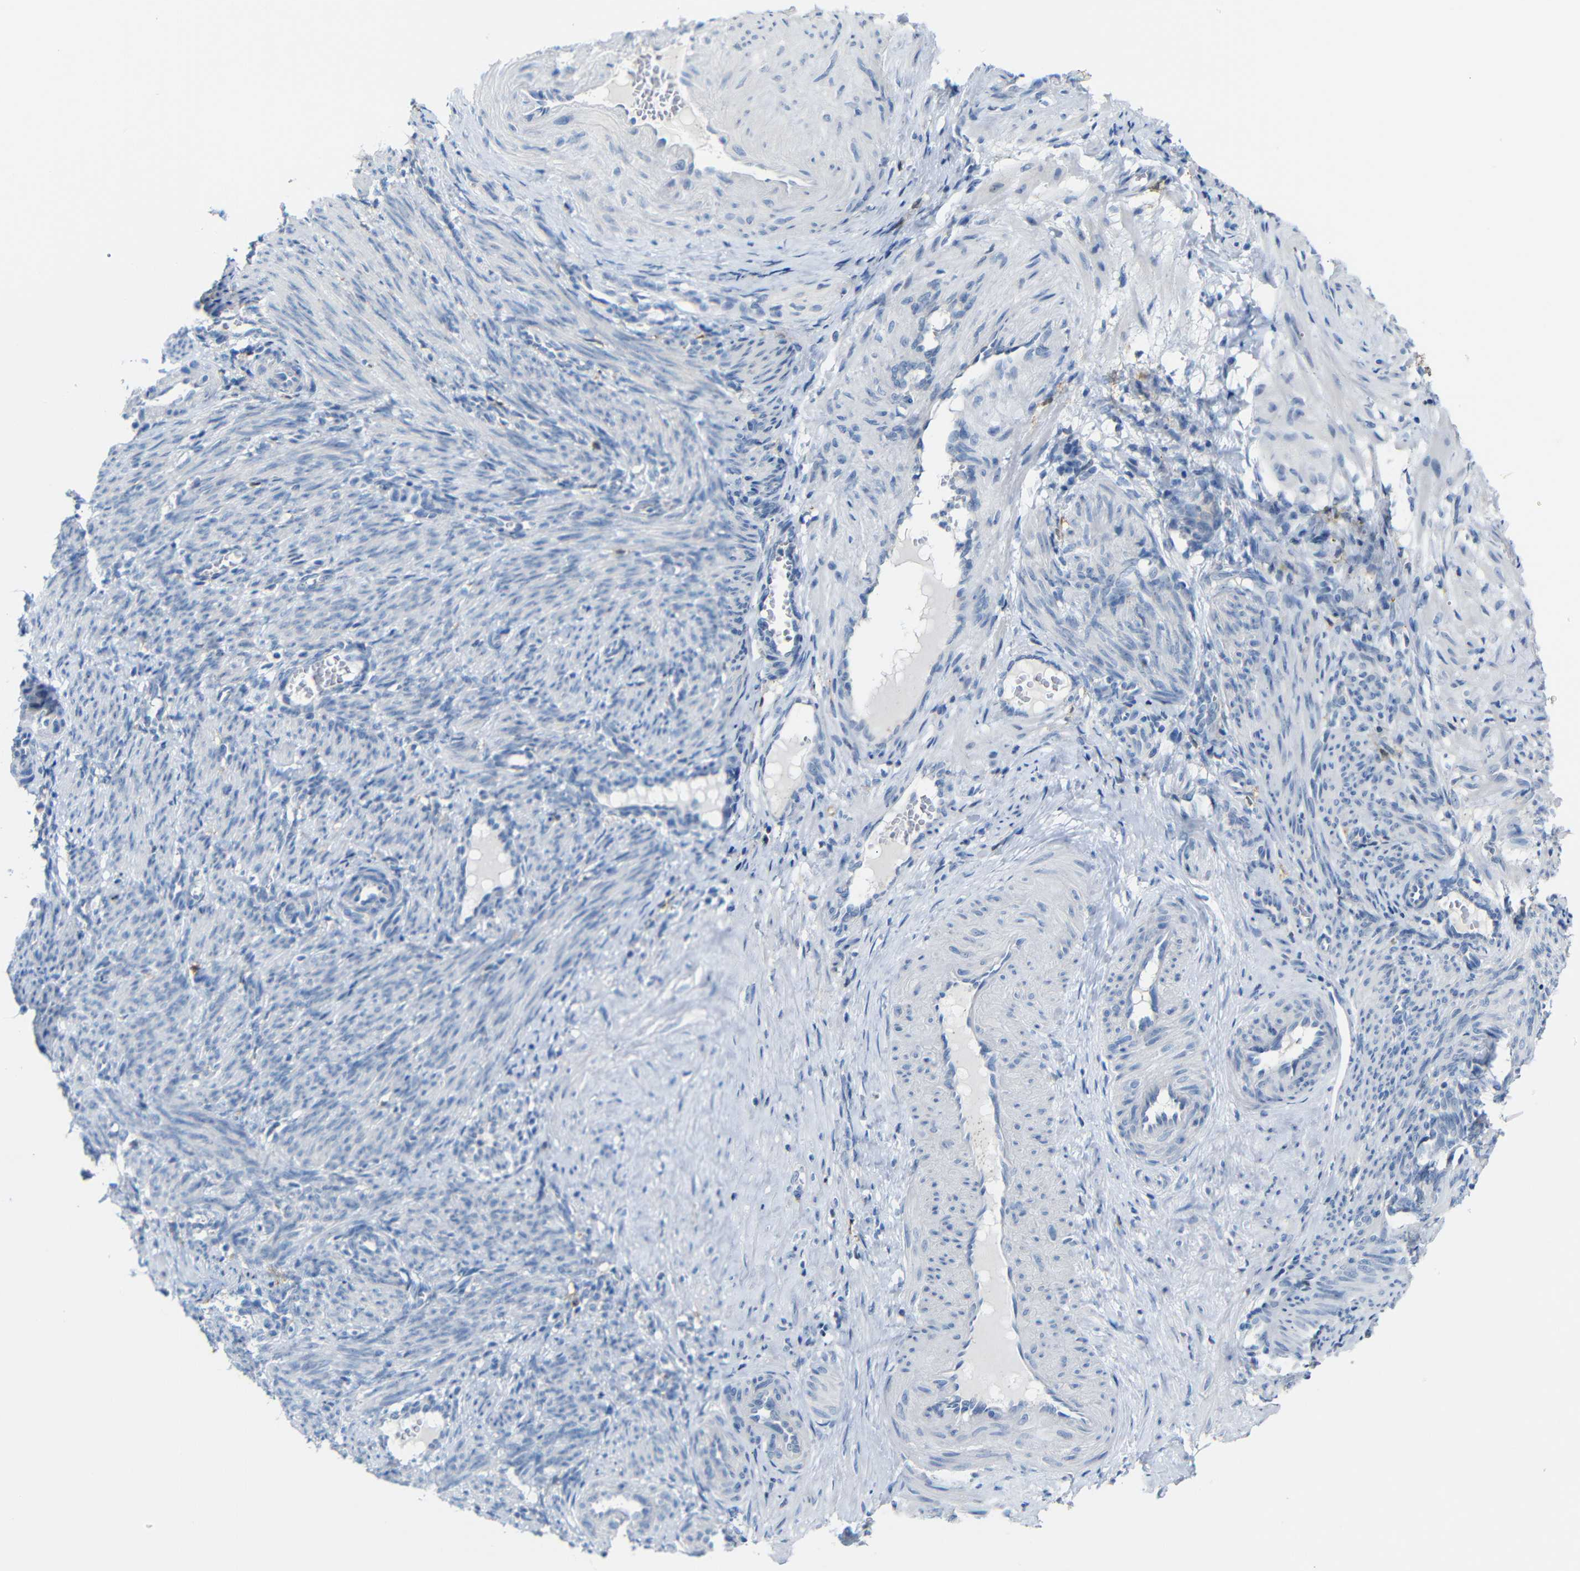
{"staining": {"intensity": "negative", "quantity": "none", "location": "none"}, "tissue": "smooth muscle", "cell_type": "Smooth muscle cells", "image_type": "normal", "snomed": [{"axis": "morphology", "description": "Normal tissue, NOS"}, {"axis": "topography", "description": "Endometrium"}], "caption": "The micrograph displays no significant positivity in smooth muscle cells of smooth muscle.", "gene": "C1orf210", "patient": {"sex": "female", "age": 33}}